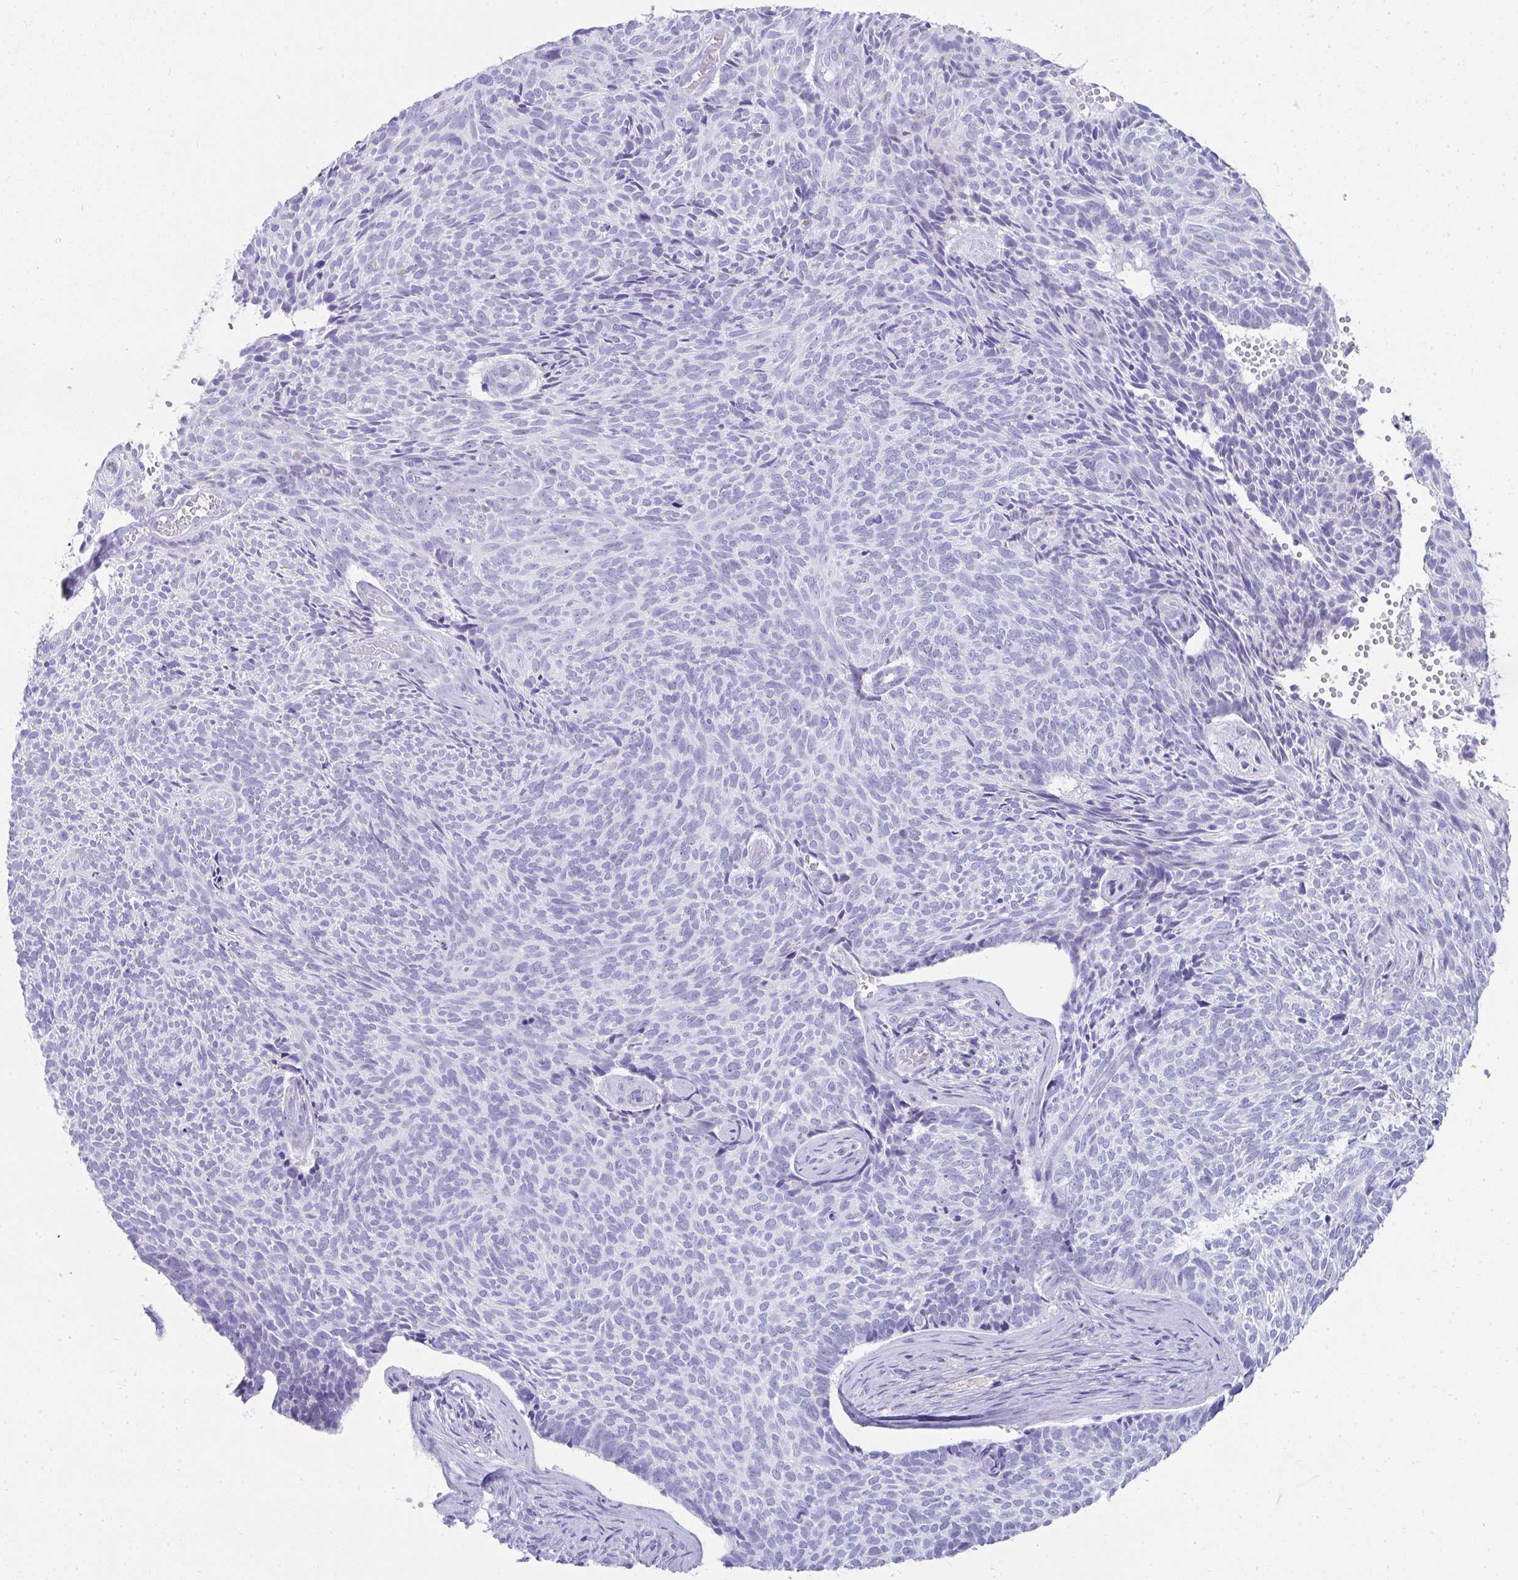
{"staining": {"intensity": "negative", "quantity": "none", "location": "none"}, "tissue": "skin cancer", "cell_type": "Tumor cells", "image_type": "cancer", "snomed": [{"axis": "morphology", "description": "Basal cell carcinoma"}, {"axis": "topography", "description": "Skin"}], "caption": "An image of skin basal cell carcinoma stained for a protein demonstrates no brown staining in tumor cells.", "gene": "TNNT1", "patient": {"sex": "female", "age": 80}}